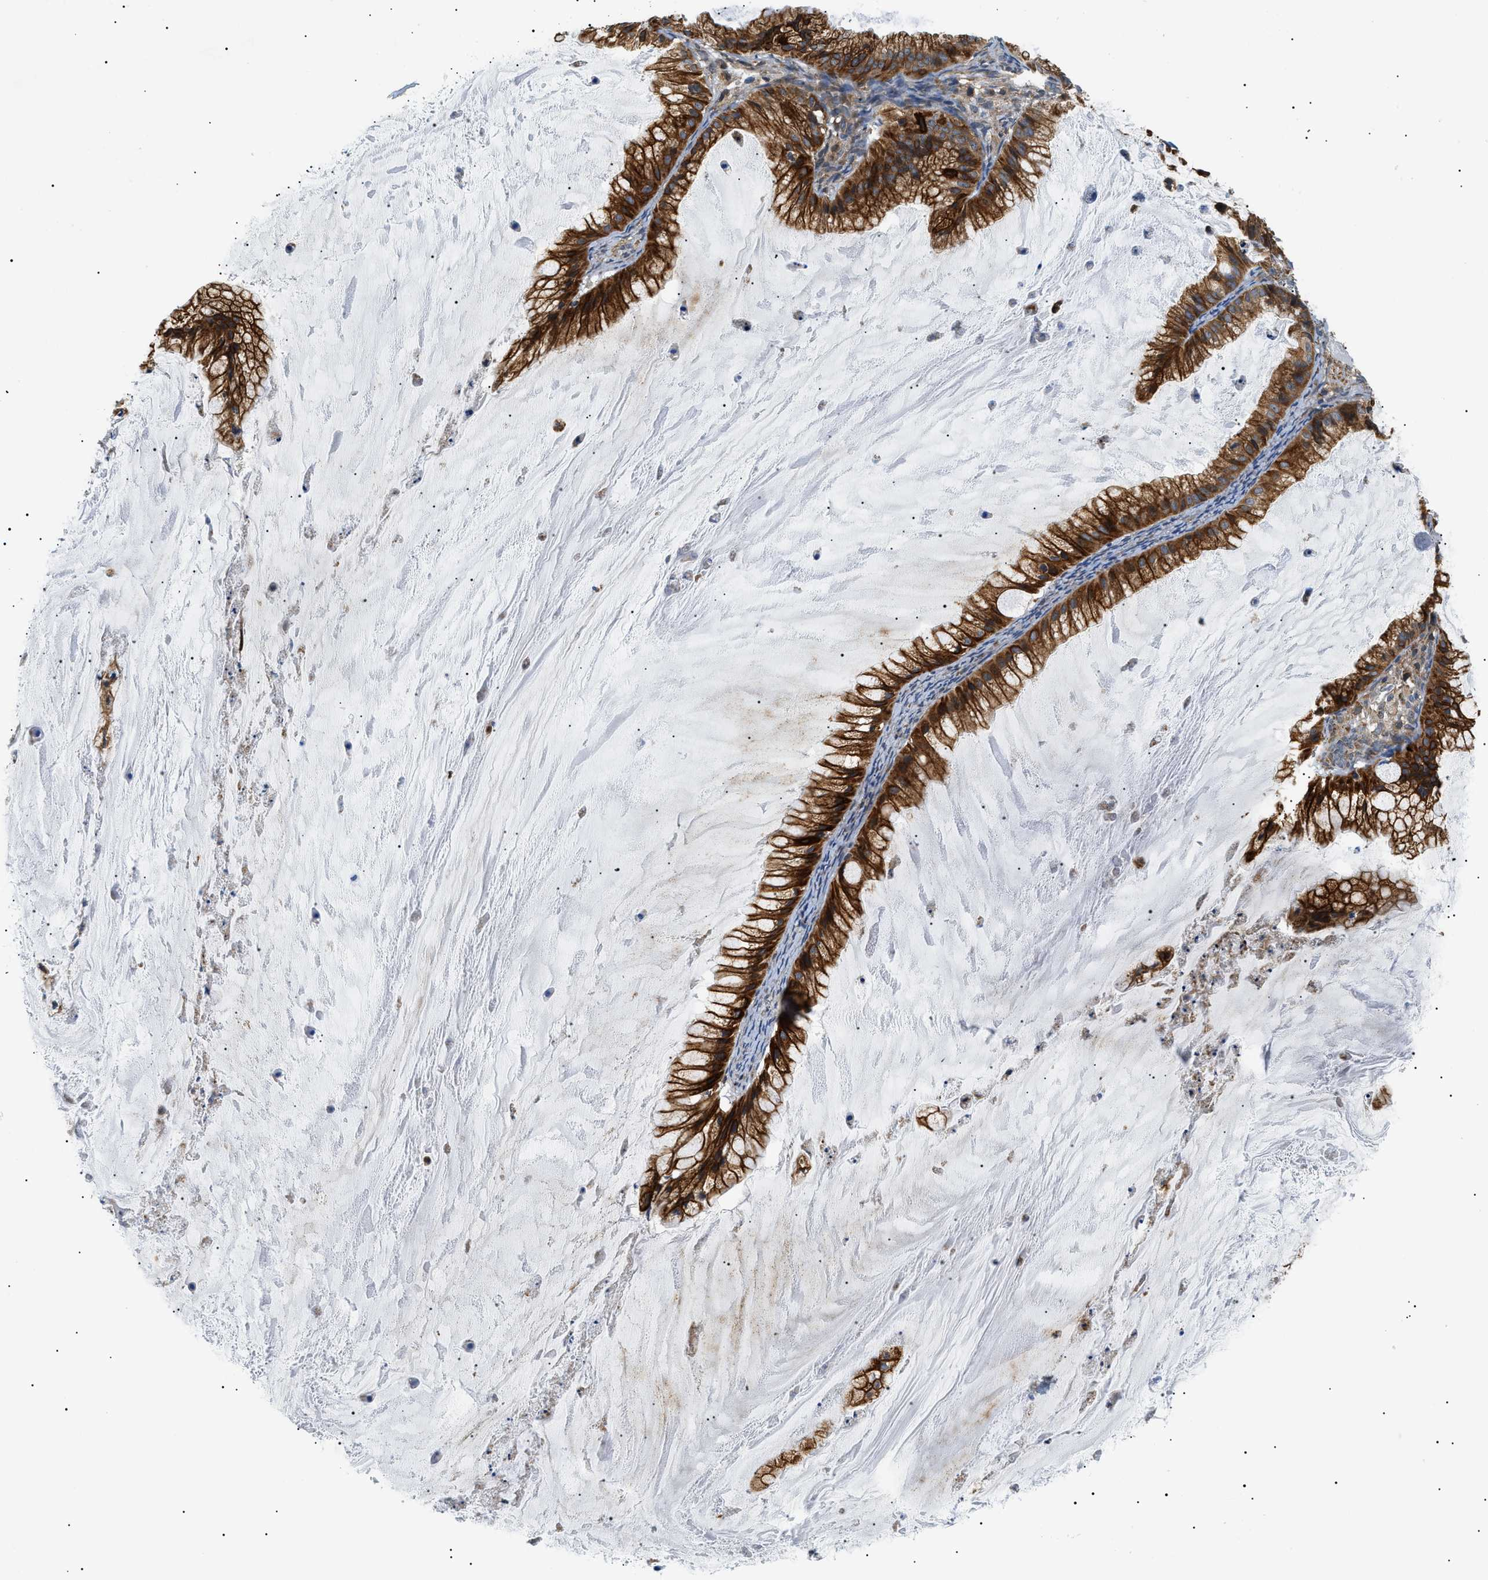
{"staining": {"intensity": "strong", "quantity": ">75%", "location": "cytoplasmic/membranous"}, "tissue": "ovarian cancer", "cell_type": "Tumor cells", "image_type": "cancer", "snomed": [{"axis": "morphology", "description": "Cystadenocarcinoma, mucinous, NOS"}, {"axis": "topography", "description": "Ovary"}], "caption": "Protein positivity by immunohistochemistry shows strong cytoplasmic/membranous staining in approximately >75% of tumor cells in ovarian mucinous cystadenocarcinoma.", "gene": "SRPK1", "patient": {"sex": "female", "age": 57}}